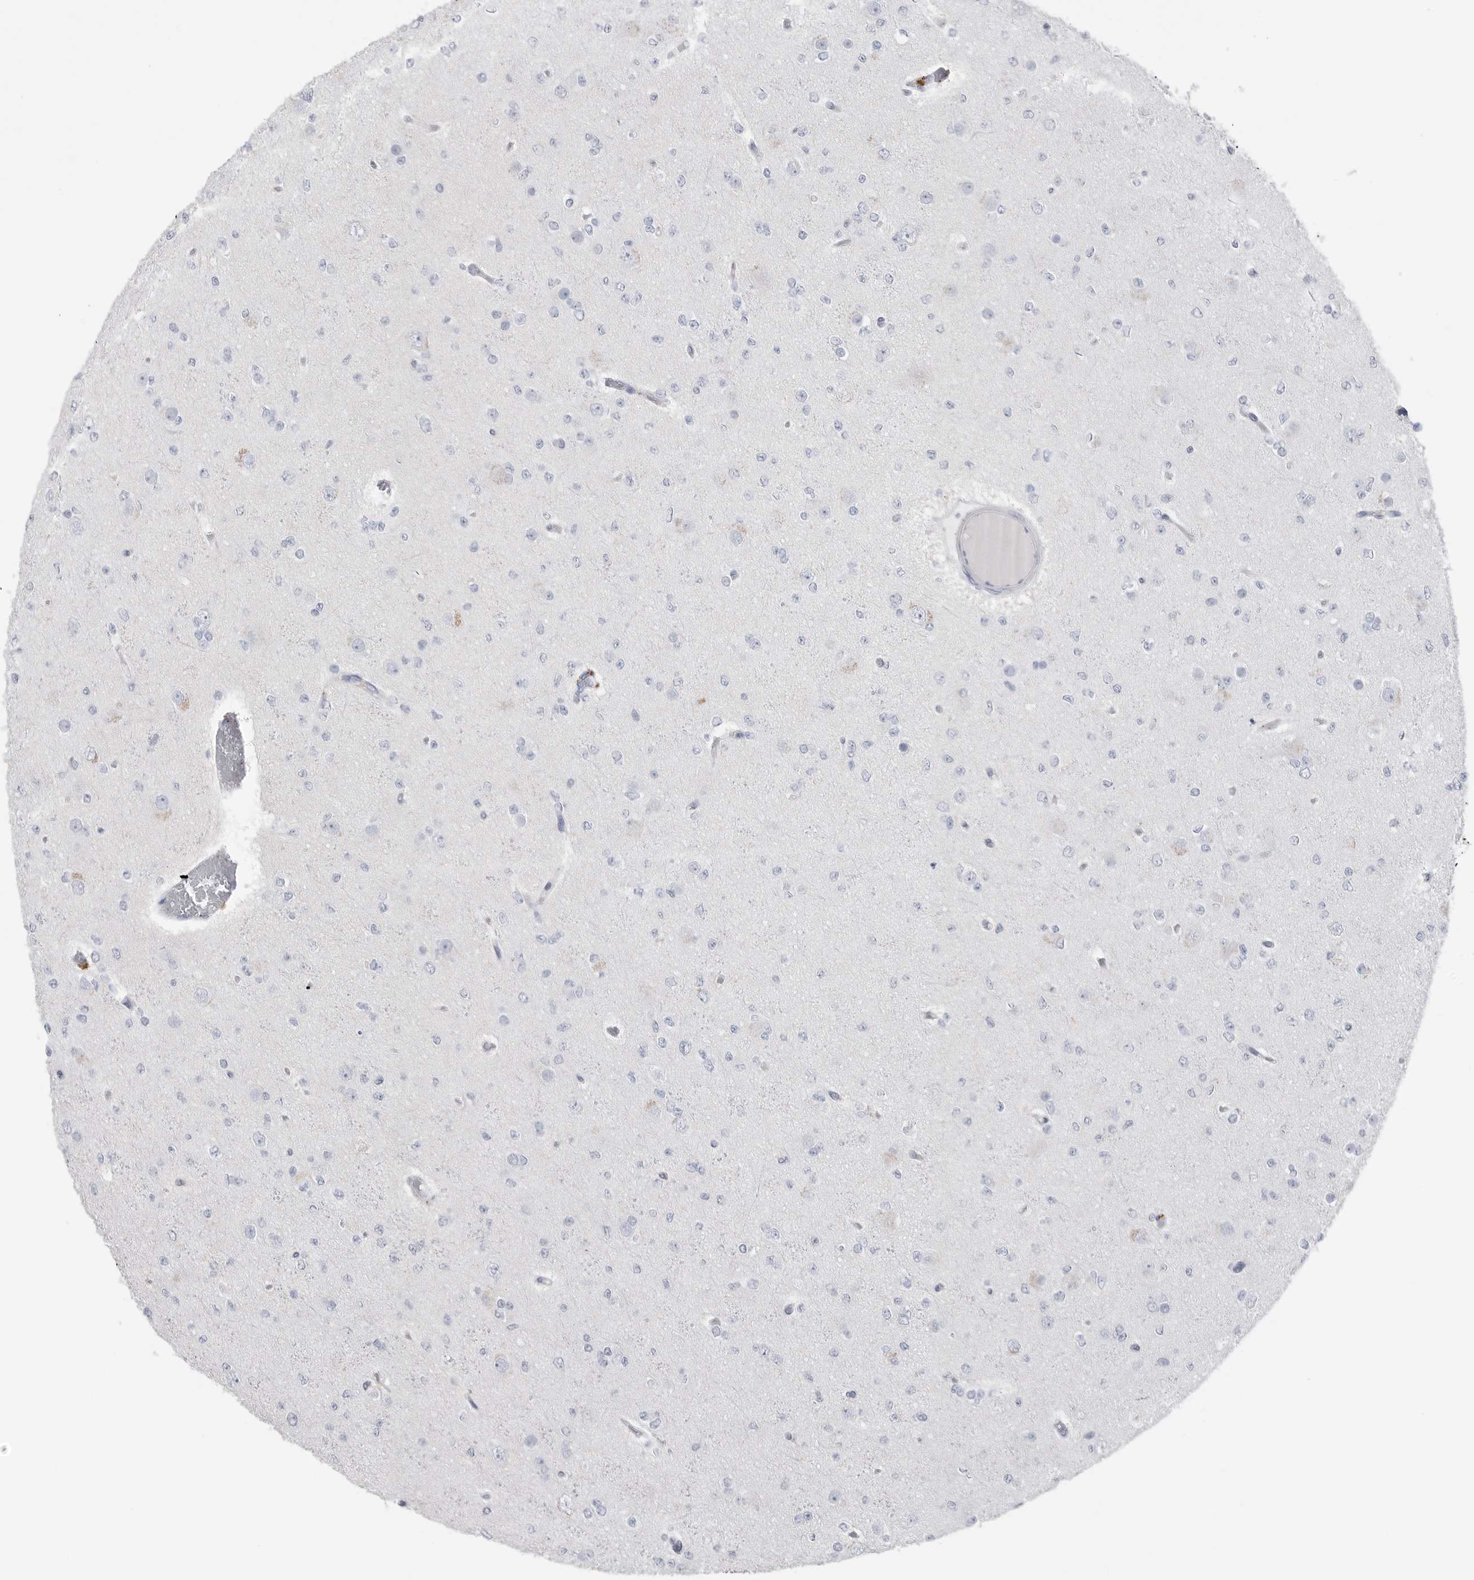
{"staining": {"intensity": "negative", "quantity": "none", "location": "none"}, "tissue": "glioma", "cell_type": "Tumor cells", "image_type": "cancer", "snomed": [{"axis": "morphology", "description": "Glioma, malignant, Low grade"}, {"axis": "topography", "description": "Brain"}], "caption": "This histopathology image is of glioma stained with immunohistochemistry (IHC) to label a protein in brown with the nuclei are counter-stained blue. There is no positivity in tumor cells.", "gene": "ABHD12", "patient": {"sex": "female", "age": 22}}